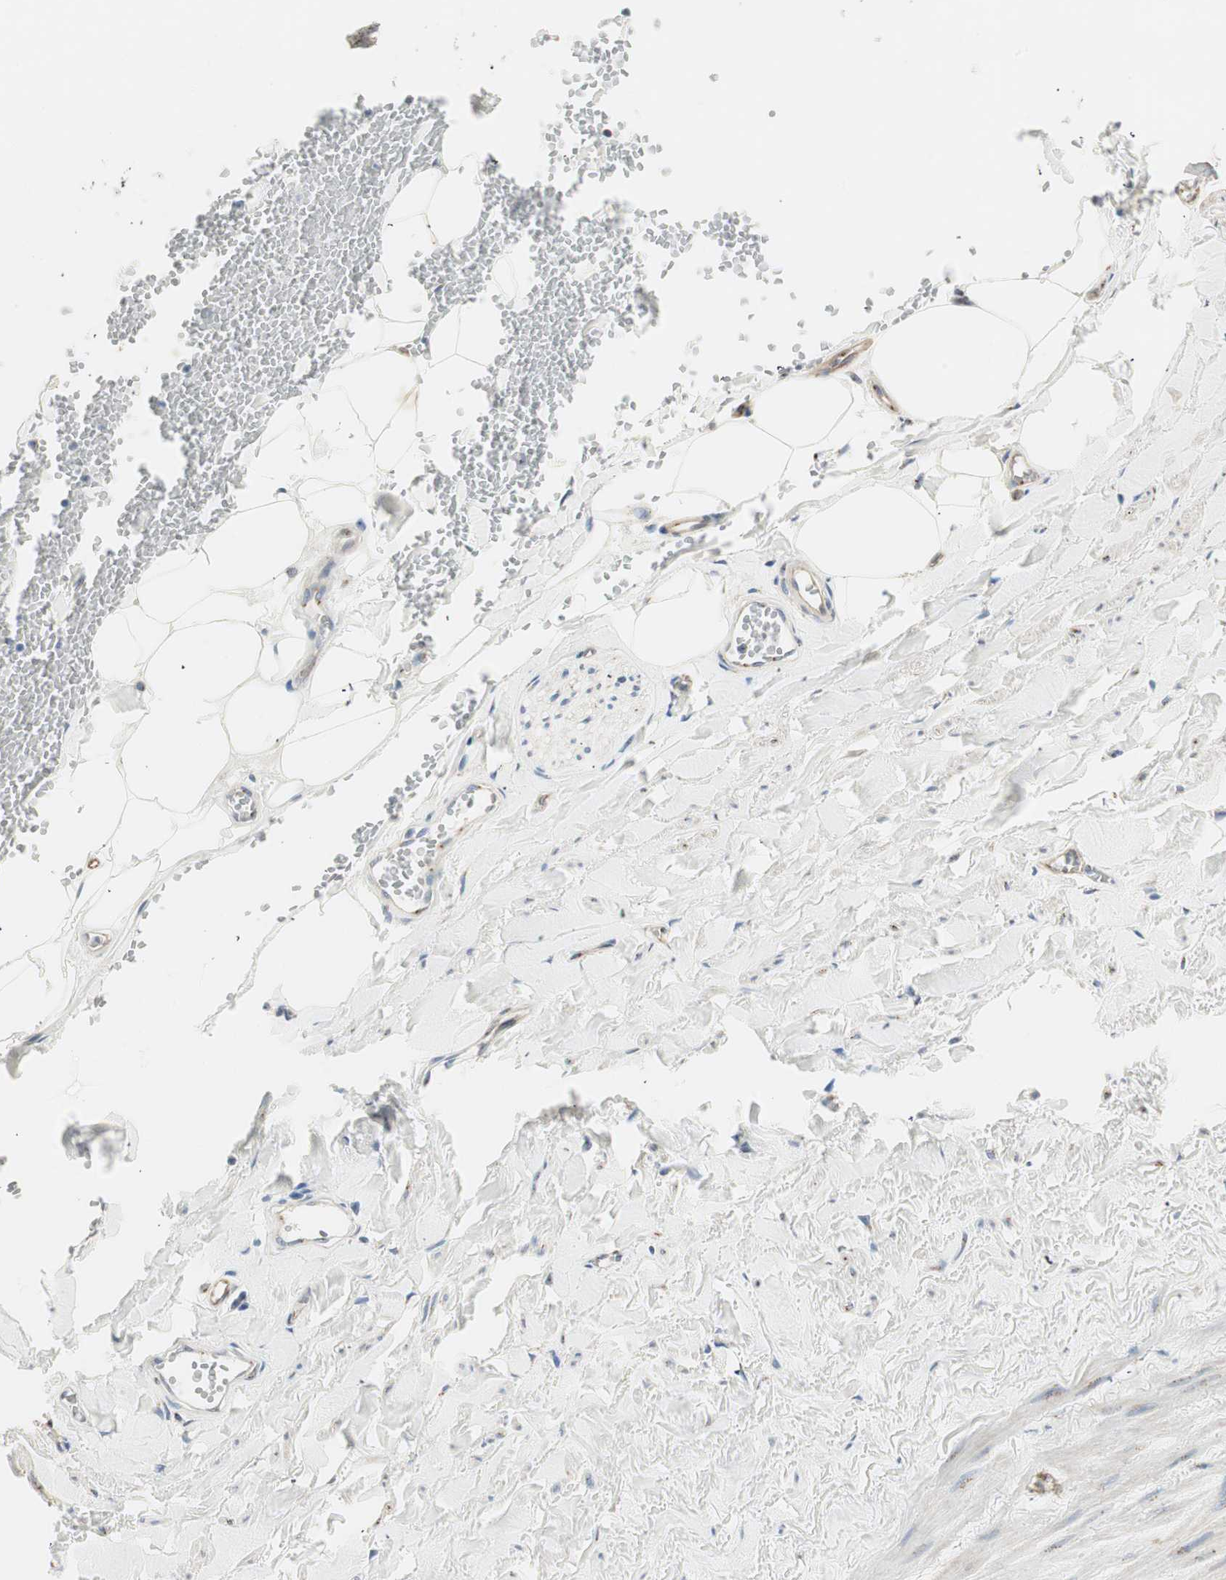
{"staining": {"intensity": "negative", "quantity": "none", "location": "none"}, "tissue": "adipose tissue", "cell_type": "Adipocytes", "image_type": "normal", "snomed": [{"axis": "morphology", "description": "Normal tissue, NOS"}, {"axis": "topography", "description": "Adipose tissue"}, {"axis": "topography", "description": "Peripheral nerve tissue"}], "caption": "IHC image of benign adipose tissue: human adipose tissue stained with DAB shows no significant protein positivity in adipocytes. Brightfield microscopy of immunohistochemistry stained with DAB (3,3'-diaminobenzidine) (brown) and hematoxylin (blue), captured at high magnification.", "gene": "TMF1", "patient": {"sex": "male", "age": 52}}